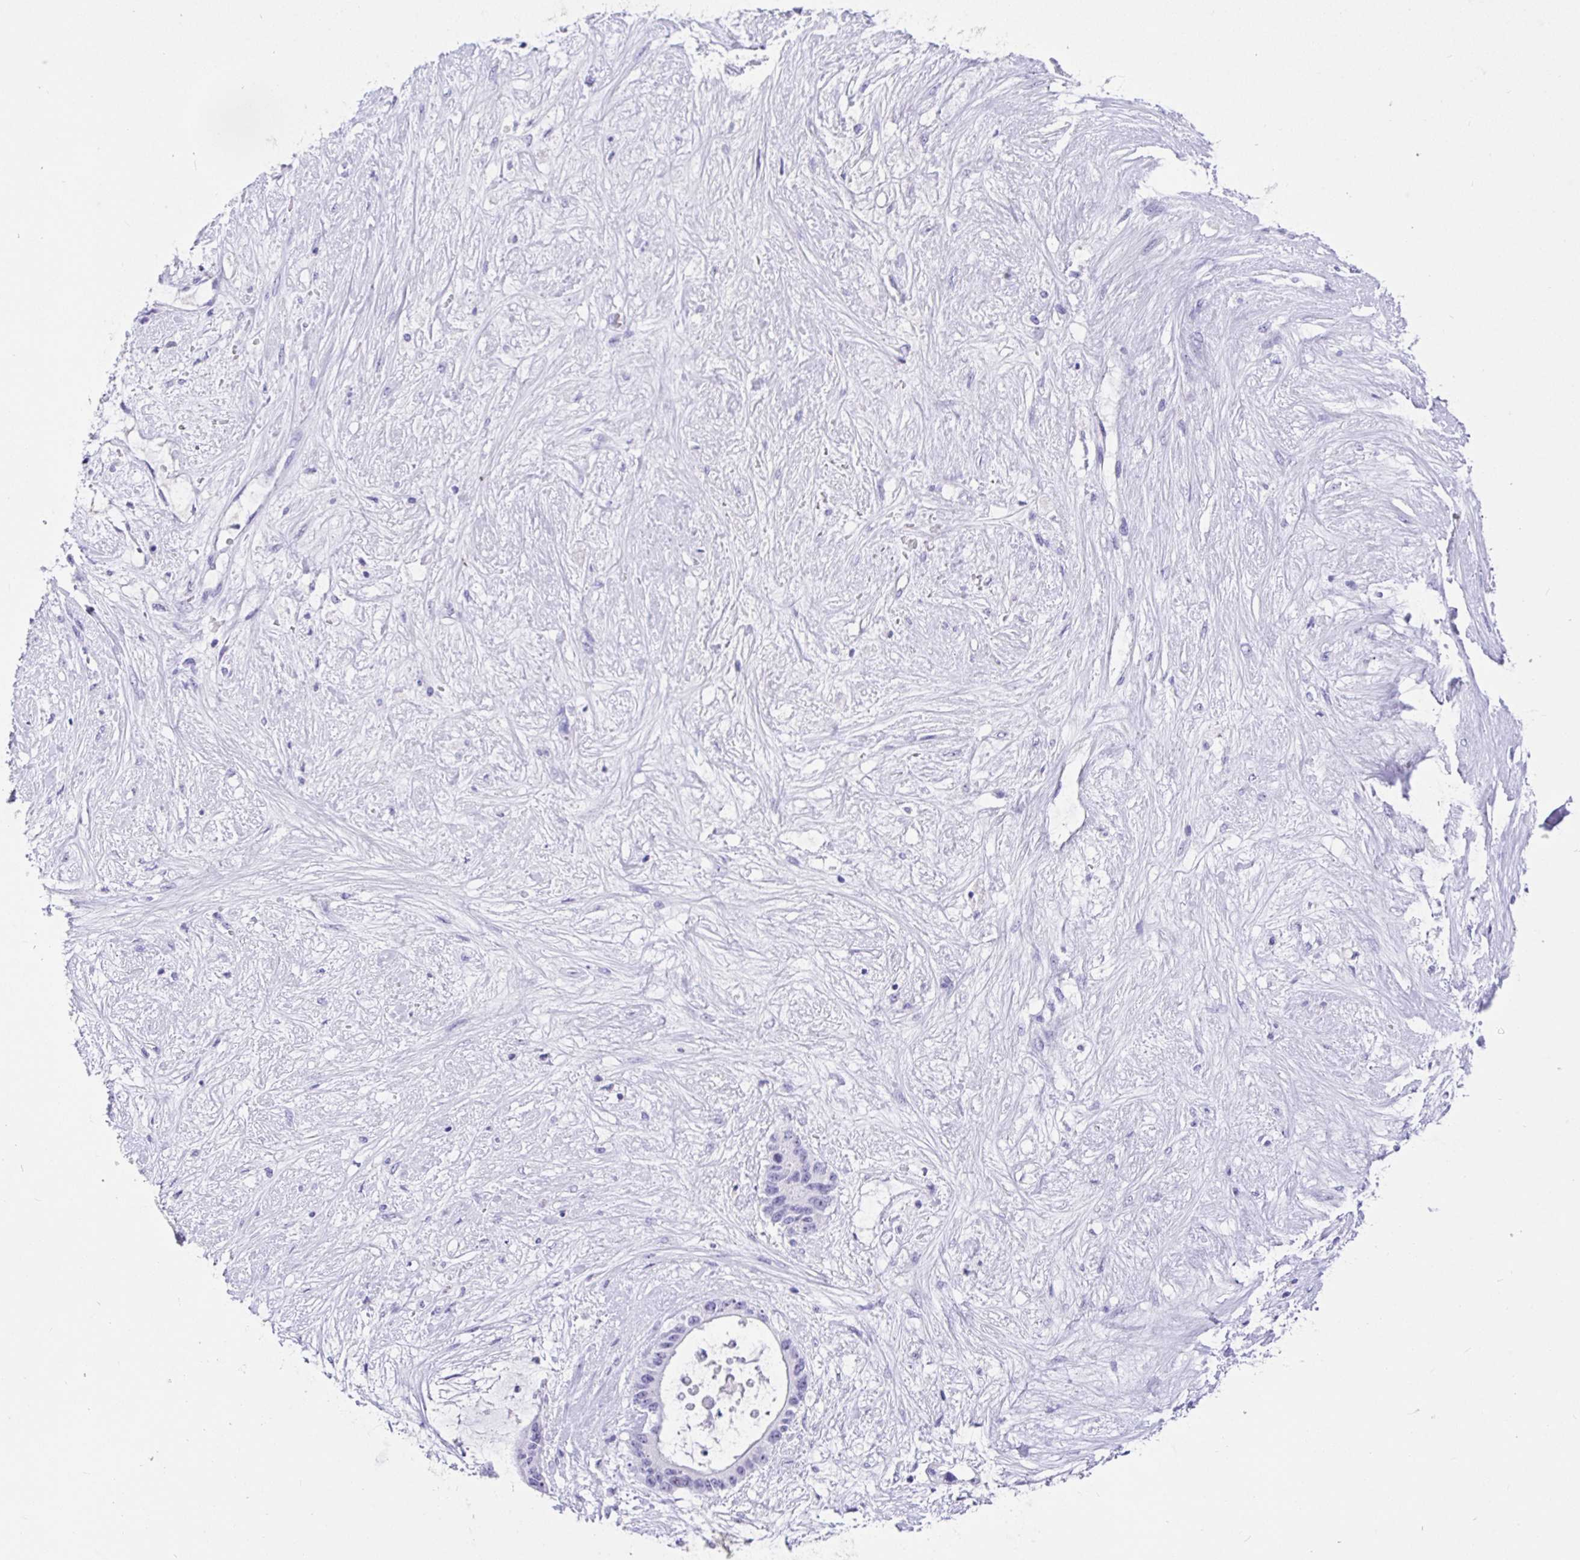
{"staining": {"intensity": "negative", "quantity": "none", "location": "none"}, "tissue": "liver cancer", "cell_type": "Tumor cells", "image_type": "cancer", "snomed": [{"axis": "morphology", "description": "Normal tissue, NOS"}, {"axis": "morphology", "description": "Cholangiocarcinoma"}, {"axis": "topography", "description": "Liver"}, {"axis": "topography", "description": "Peripheral nerve tissue"}], "caption": "This is an immunohistochemistry micrograph of liver cholangiocarcinoma. There is no positivity in tumor cells.", "gene": "PRAMEF19", "patient": {"sex": "female", "age": 73}}